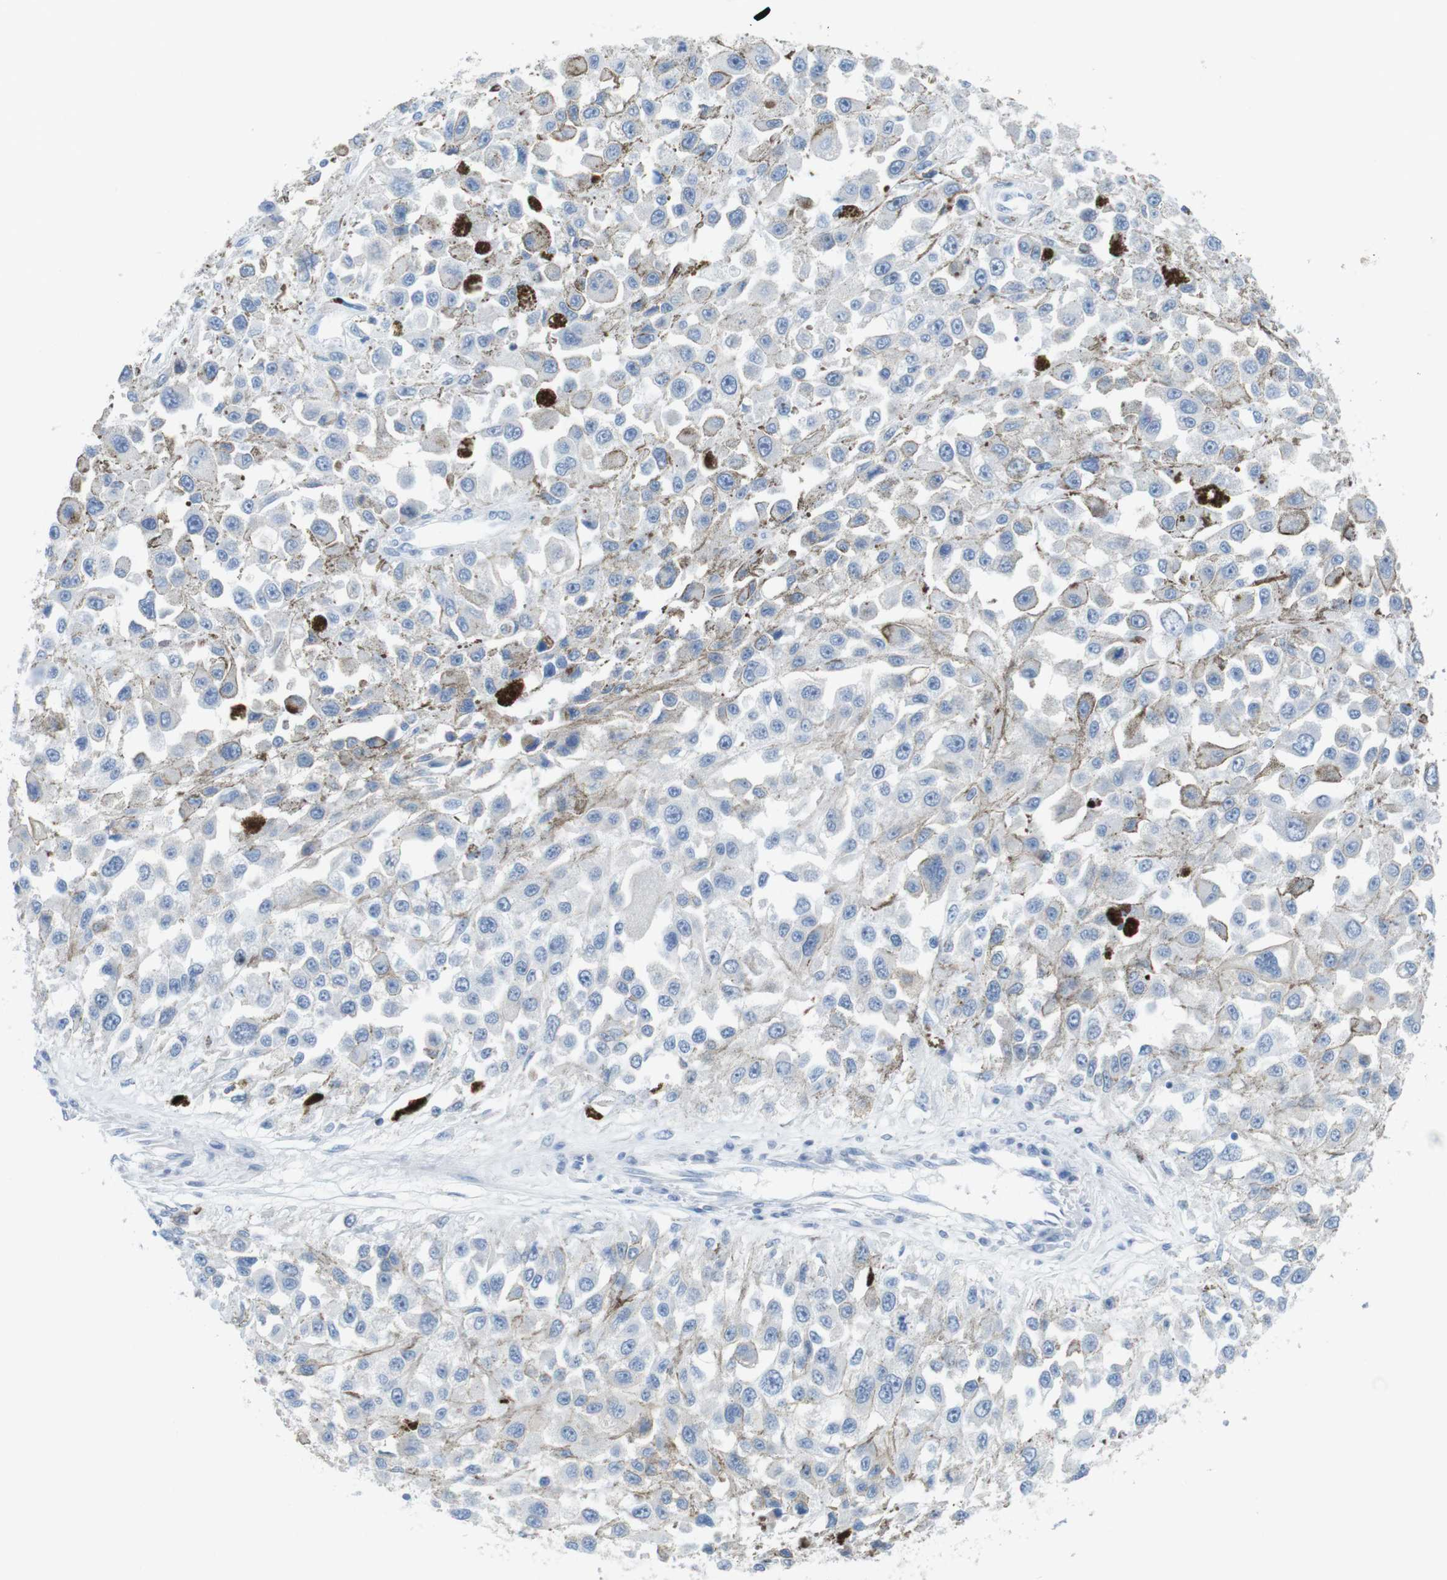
{"staining": {"intensity": "negative", "quantity": "none", "location": "none"}, "tissue": "melanoma", "cell_type": "Tumor cells", "image_type": "cancer", "snomed": [{"axis": "morphology", "description": "Malignant melanoma, Metastatic site"}, {"axis": "topography", "description": "Lymph node"}], "caption": "An image of malignant melanoma (metastatic site) stained for a protein exhibits no brown staining in tumor cells.", "gene": "CD5", "patient": {"sex": "male", "age": 59}}